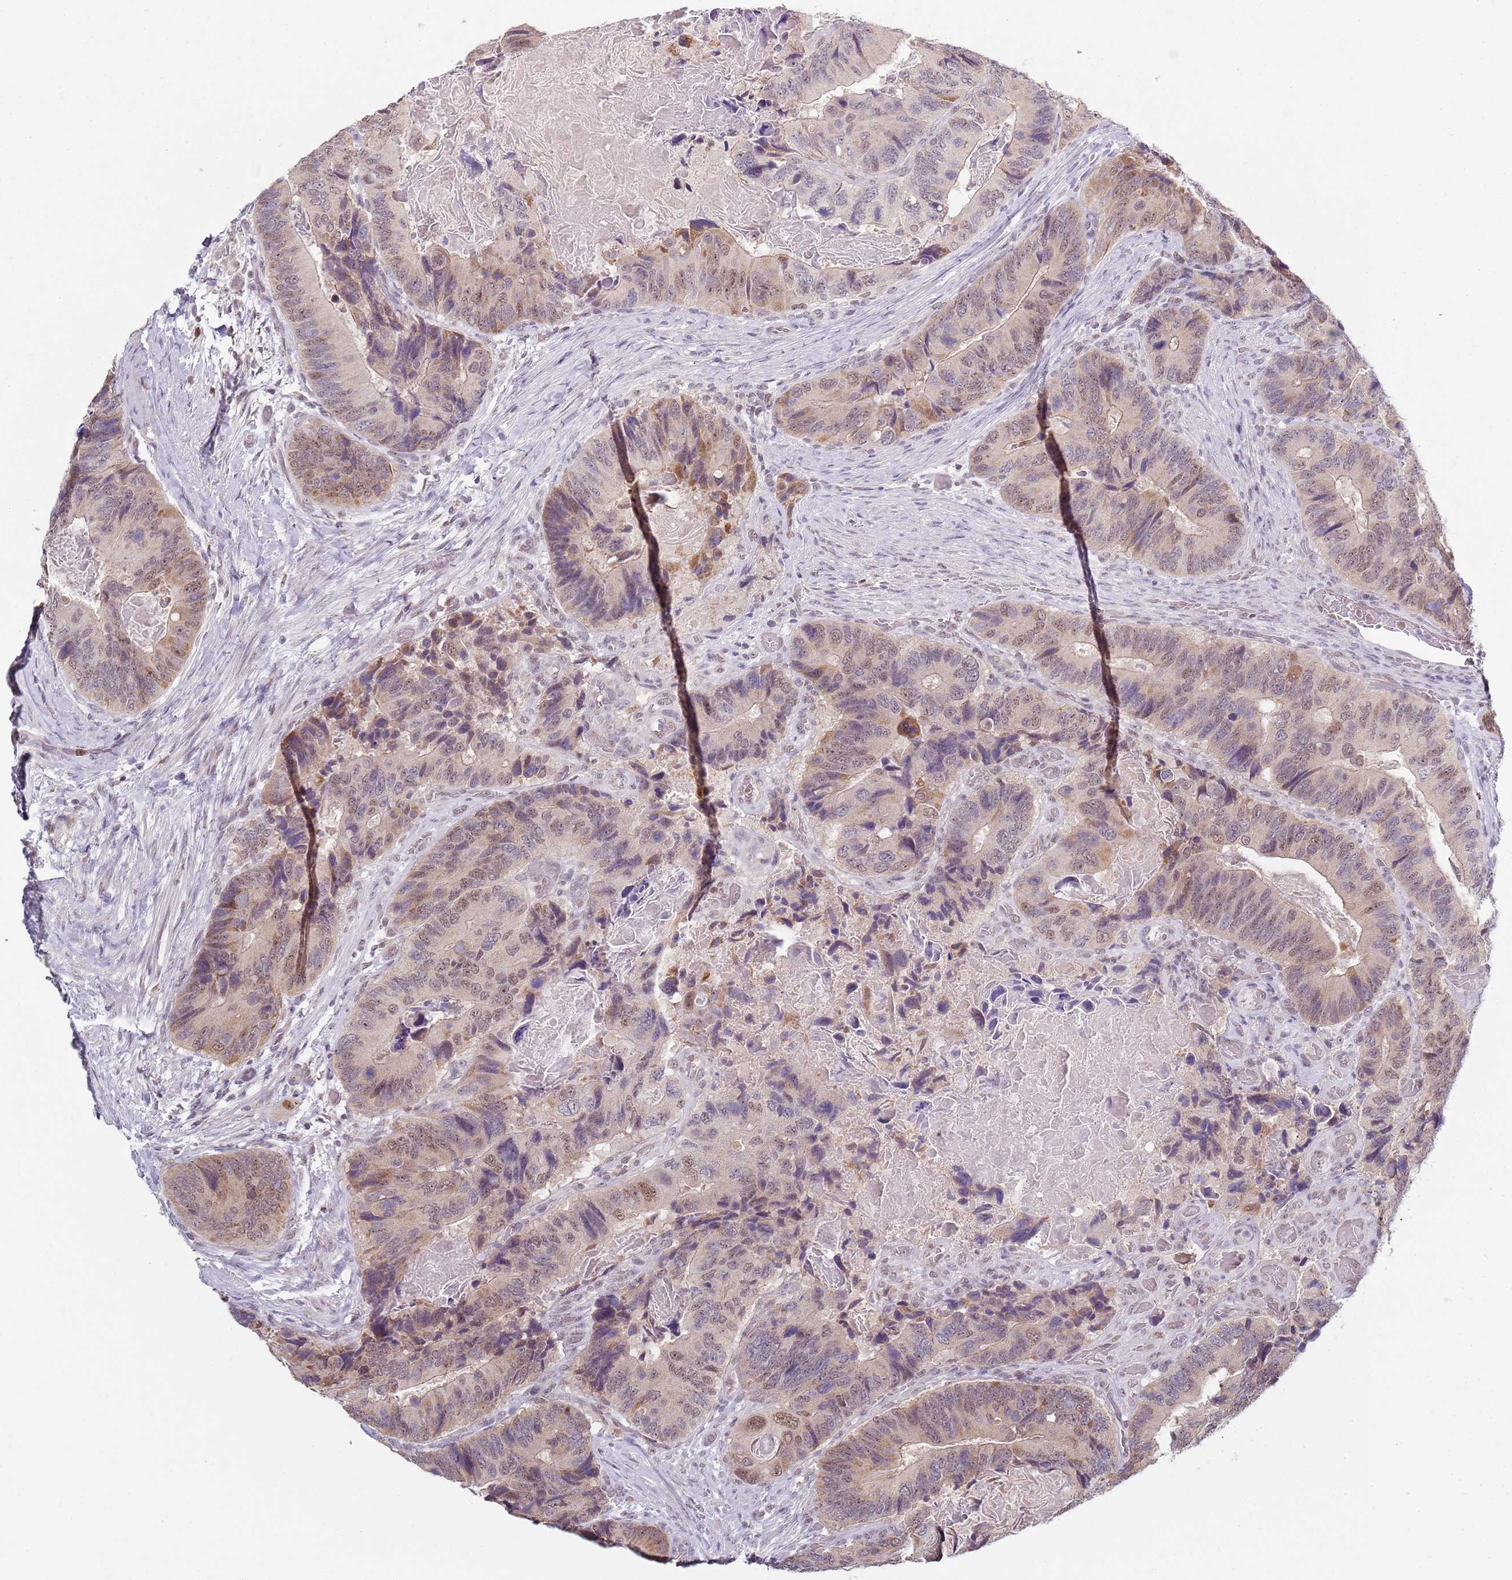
{"staining": {"intensity": "moderate", "quantity": ">75%", "location": "cytoplasmic/membranous,nuclear"}, "tissue": "colorectal cancer", "cell_type": "Tumor cells", "image_type": "cancer", "snomed": [{"axis": "morphology", "description": "Adenocarcinoma, NOS"}, {"axis": "topography", "description": "Colon"}], "caption": "Immunohistochemical staining of human colorectal cancer (adenocarcinoma) demonstrates moderate cytoplasmic/membranous and nuclear protein positivity in about >75% of tumor cells. The staining was performed using DAB, with brown indicating positive protein expression. Nuclei are stained blue with hematoxylin.", "gene": "SMARCAL1", "patient": {"sex": "male", "age": 84}}